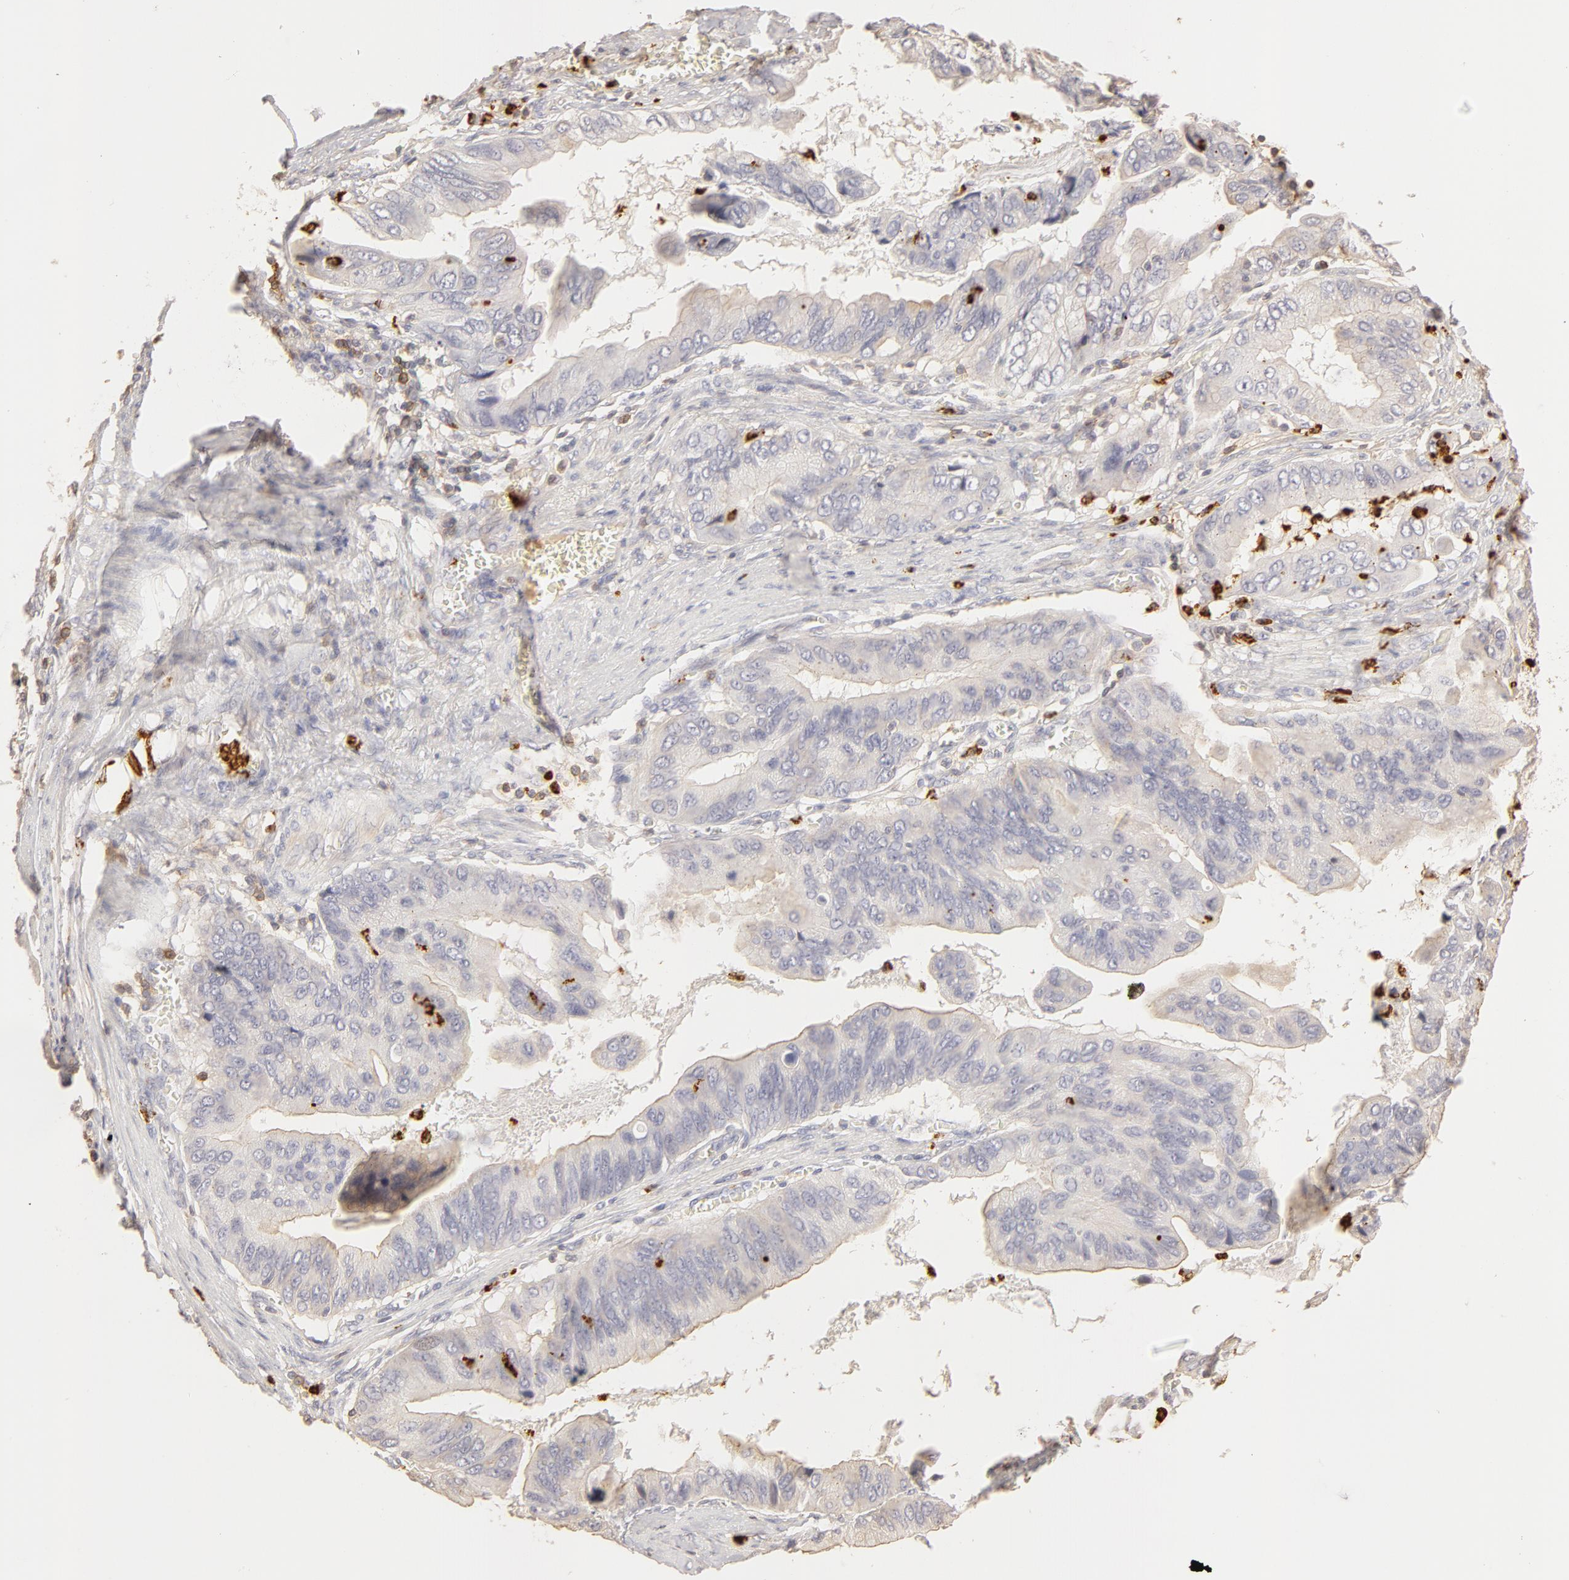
{"staining": {"intensity": "negative", "quantity": "none", "location": "none"}, "tissue": "stomach cancer", "cell_type": "Tumor cells", "image_type": "cancer", "snomed": [{"axis": "morphology", "description": "Adenocarcinoma, NOS"}, {"axis": "topography", "description": "Stomach, upper"}], "caption": "A photomicrograph of human stomach cancer is negative for staining in tumor cells.", "gene": "C1R", "patient": {"sex": "male", "age": 80}}